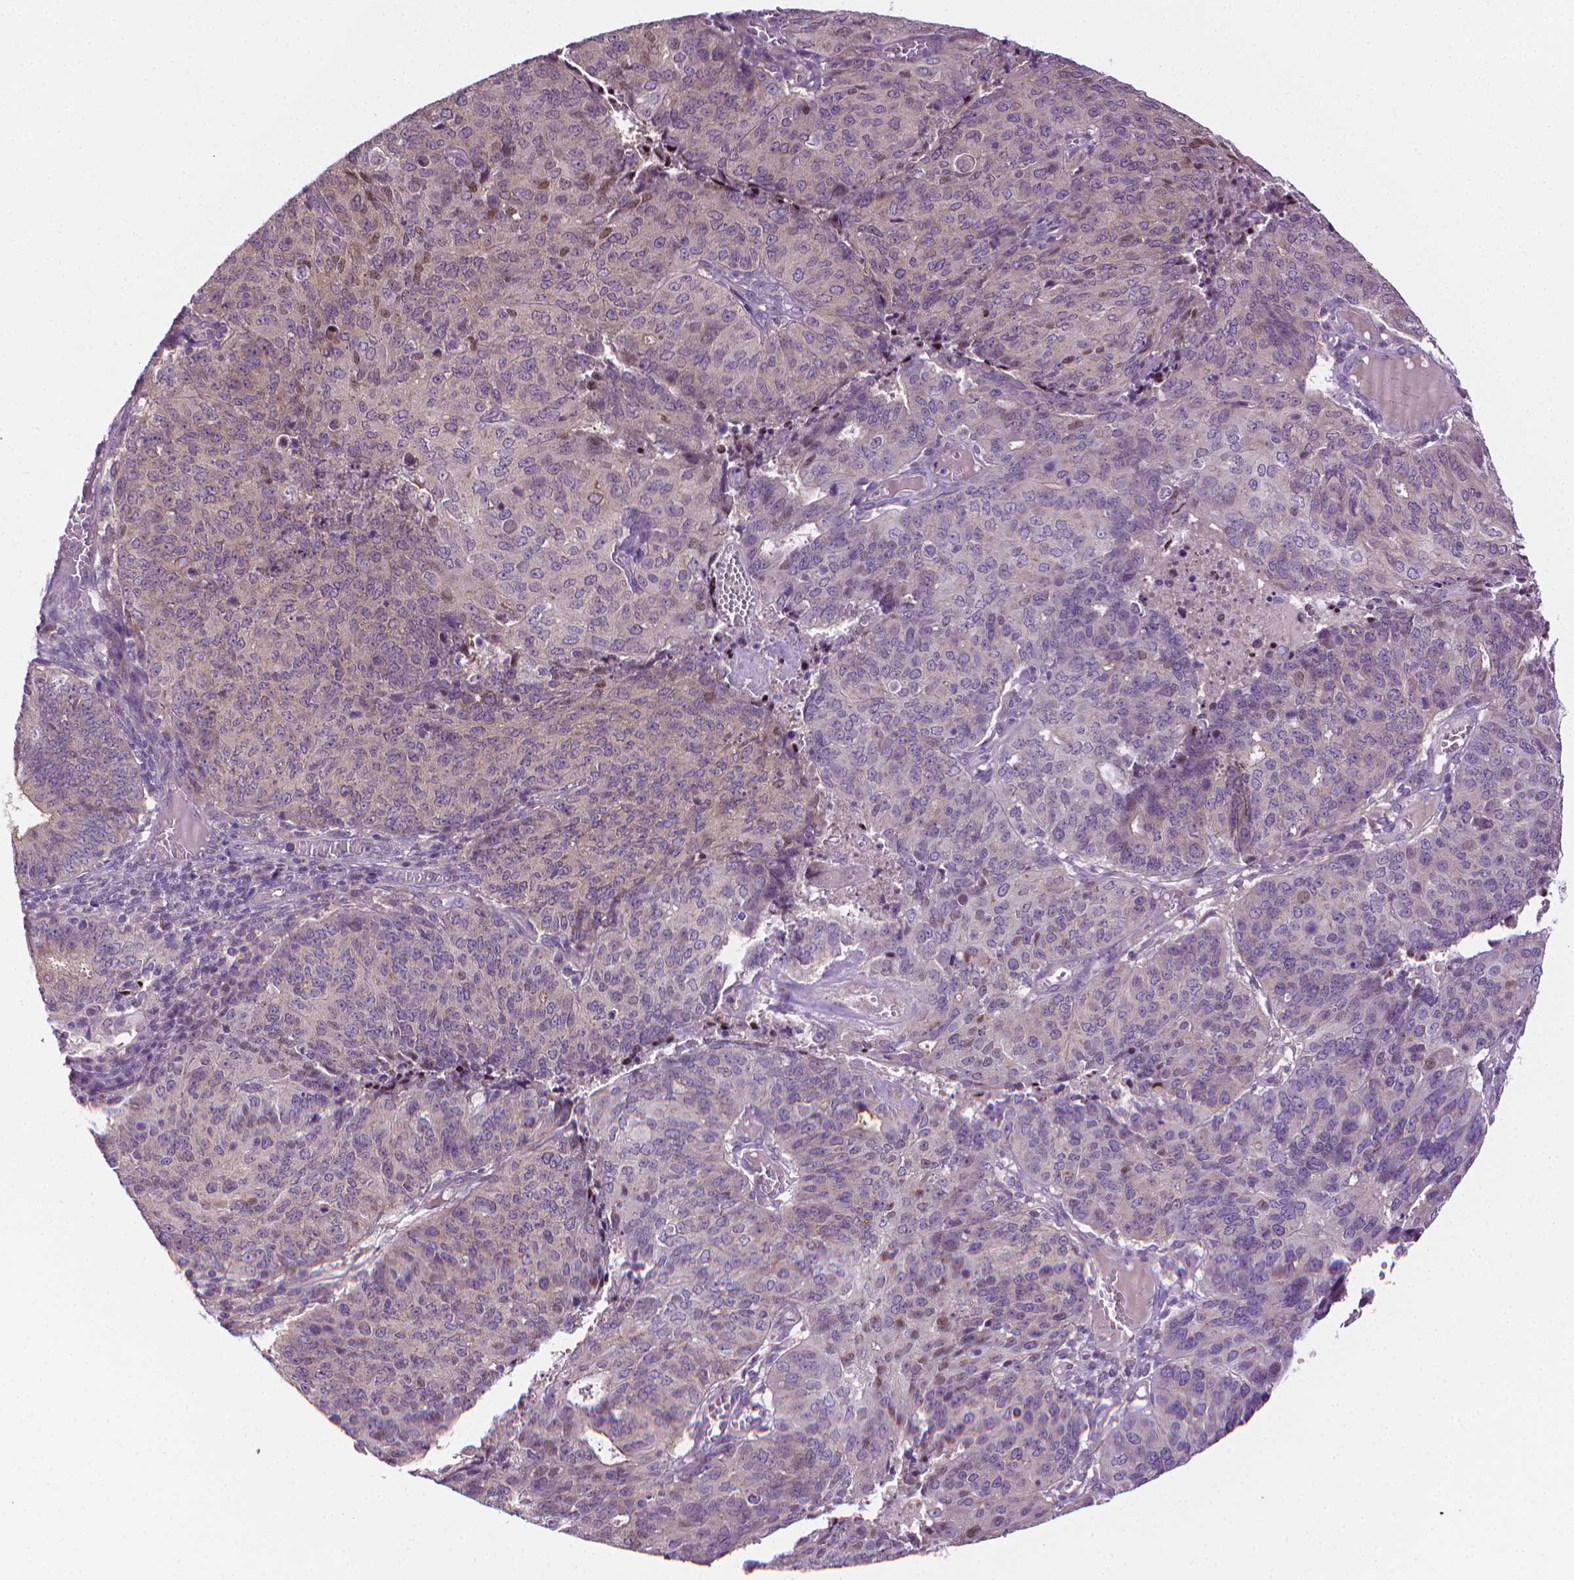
{"staining": {"intensity": "weak", "quantity": "<25%", "location": "cytoplasmic/membranous,nuclear"}, "tissue": "endometrial cancer", "cell_type": "Tumor cells", "image_type": "cancer", "snomed": [{"axis": "morphology", "description": "Adenocarcinoma, NOS"}, {"axis": "topography", "description": "Endometrium"}], "caption": "Tumor cells are negative for brown protein staining in endometrial adenocarcinoma. The staining was performed using DAB to visualize the protein expression in brown, while the nuclei were stained in blue with hematoxylin (Magnification: 20x).", "gene": "MCOLN3", "patient": {"sex": "female", "age": 82}}